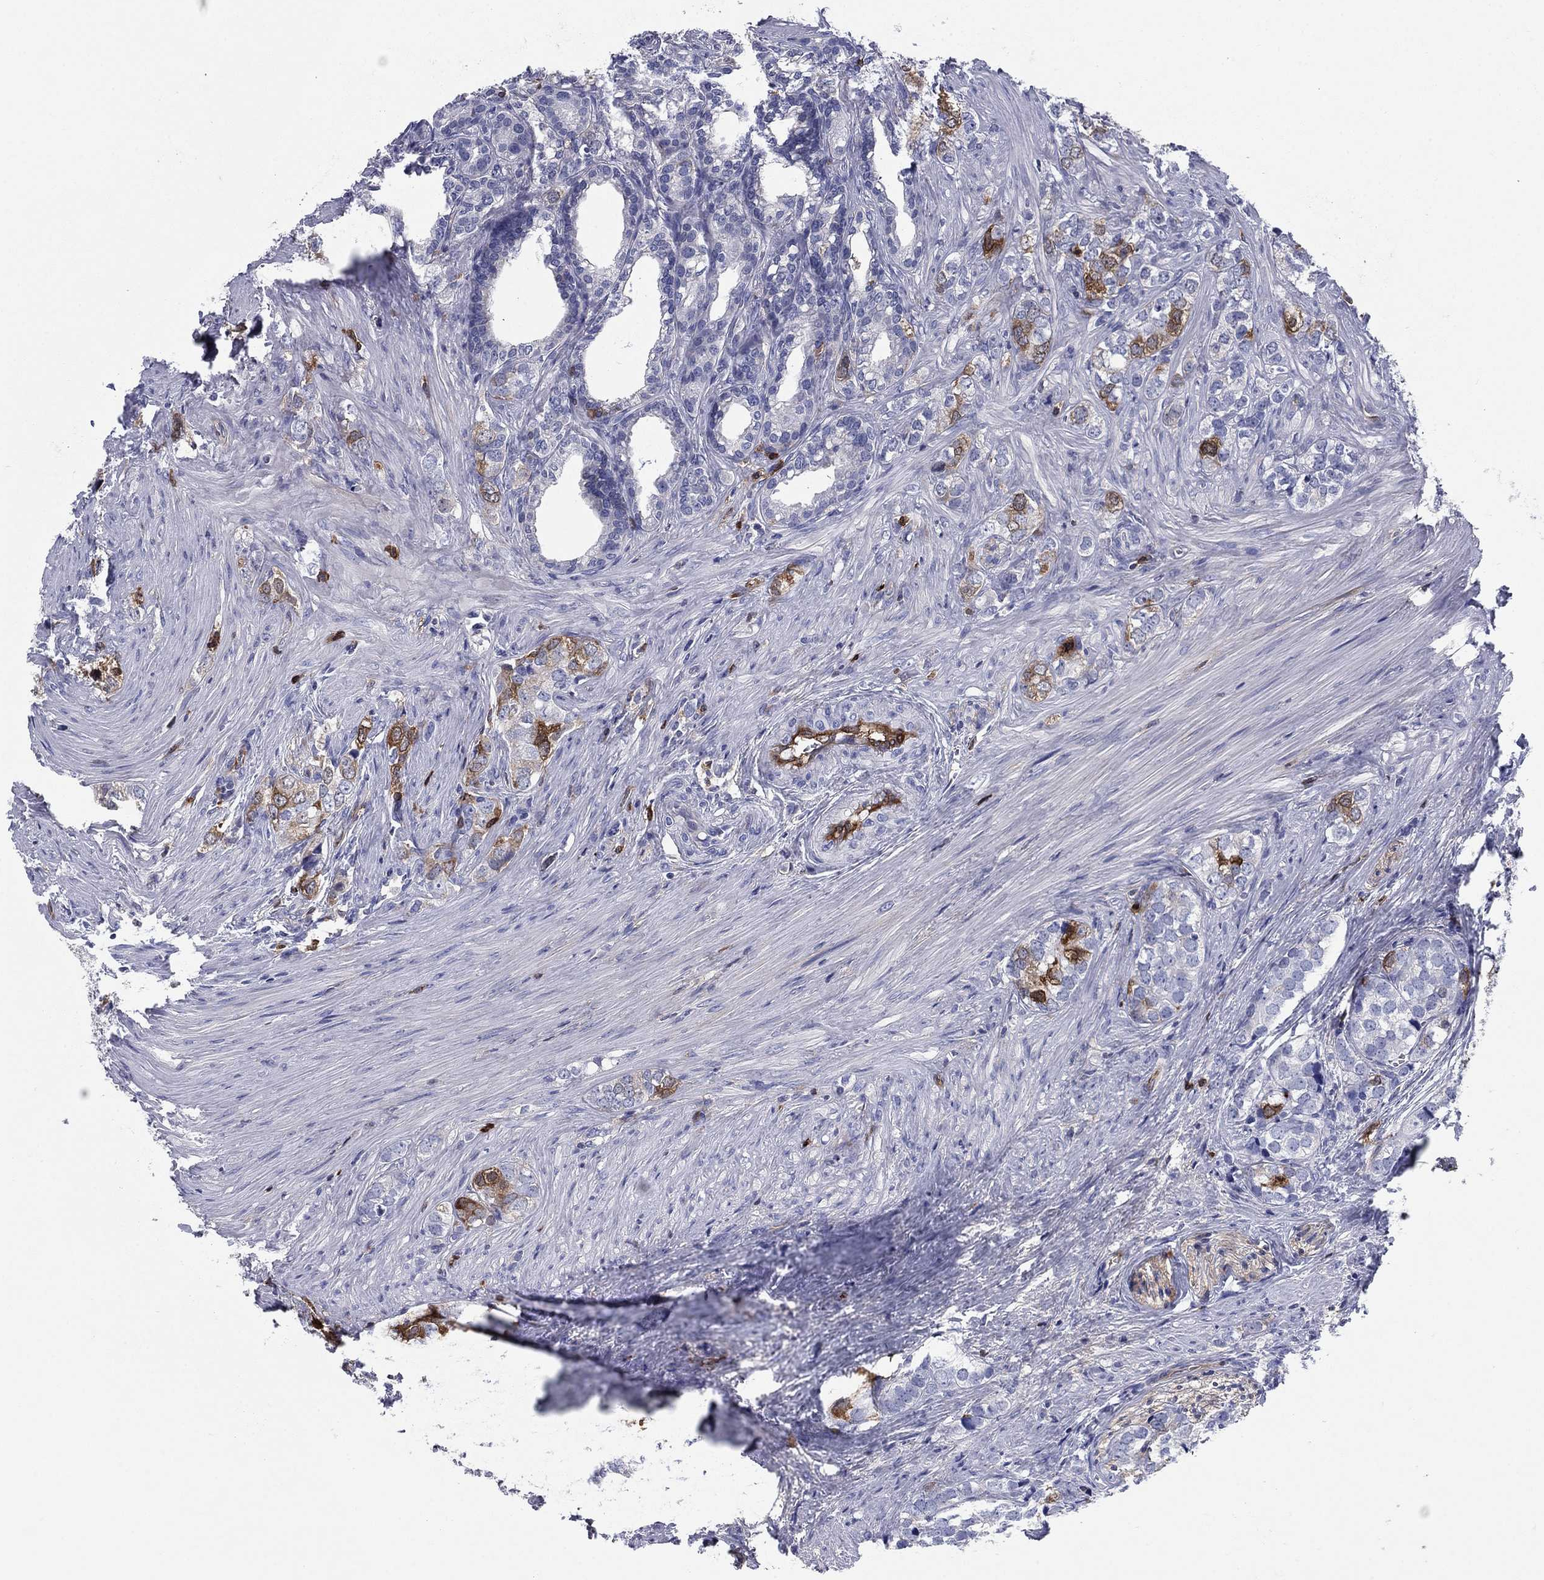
{"staining": {"intensity": "strong", "quantity": "<25%", "location": "cytoplasmic/membranous"}, "tissue": "prostate cancer", "cell_type": "Tumor cells", "image_type": "cancer", "snomed": [{"axis": "morphology", "description": "Adenocarcinoma, NOS"}, {"axis": "topography", "description": "Prostate and seminal vesicle, NOS"}], "caption": "Immunohistochemical staining of human prostate cancer displays medium levels of strong cytoplasmic/membranous protein positivity in approximately <25% of tumor cells.", "gene": "STMN1", "patient": {"sex": "male", "age": 63}}